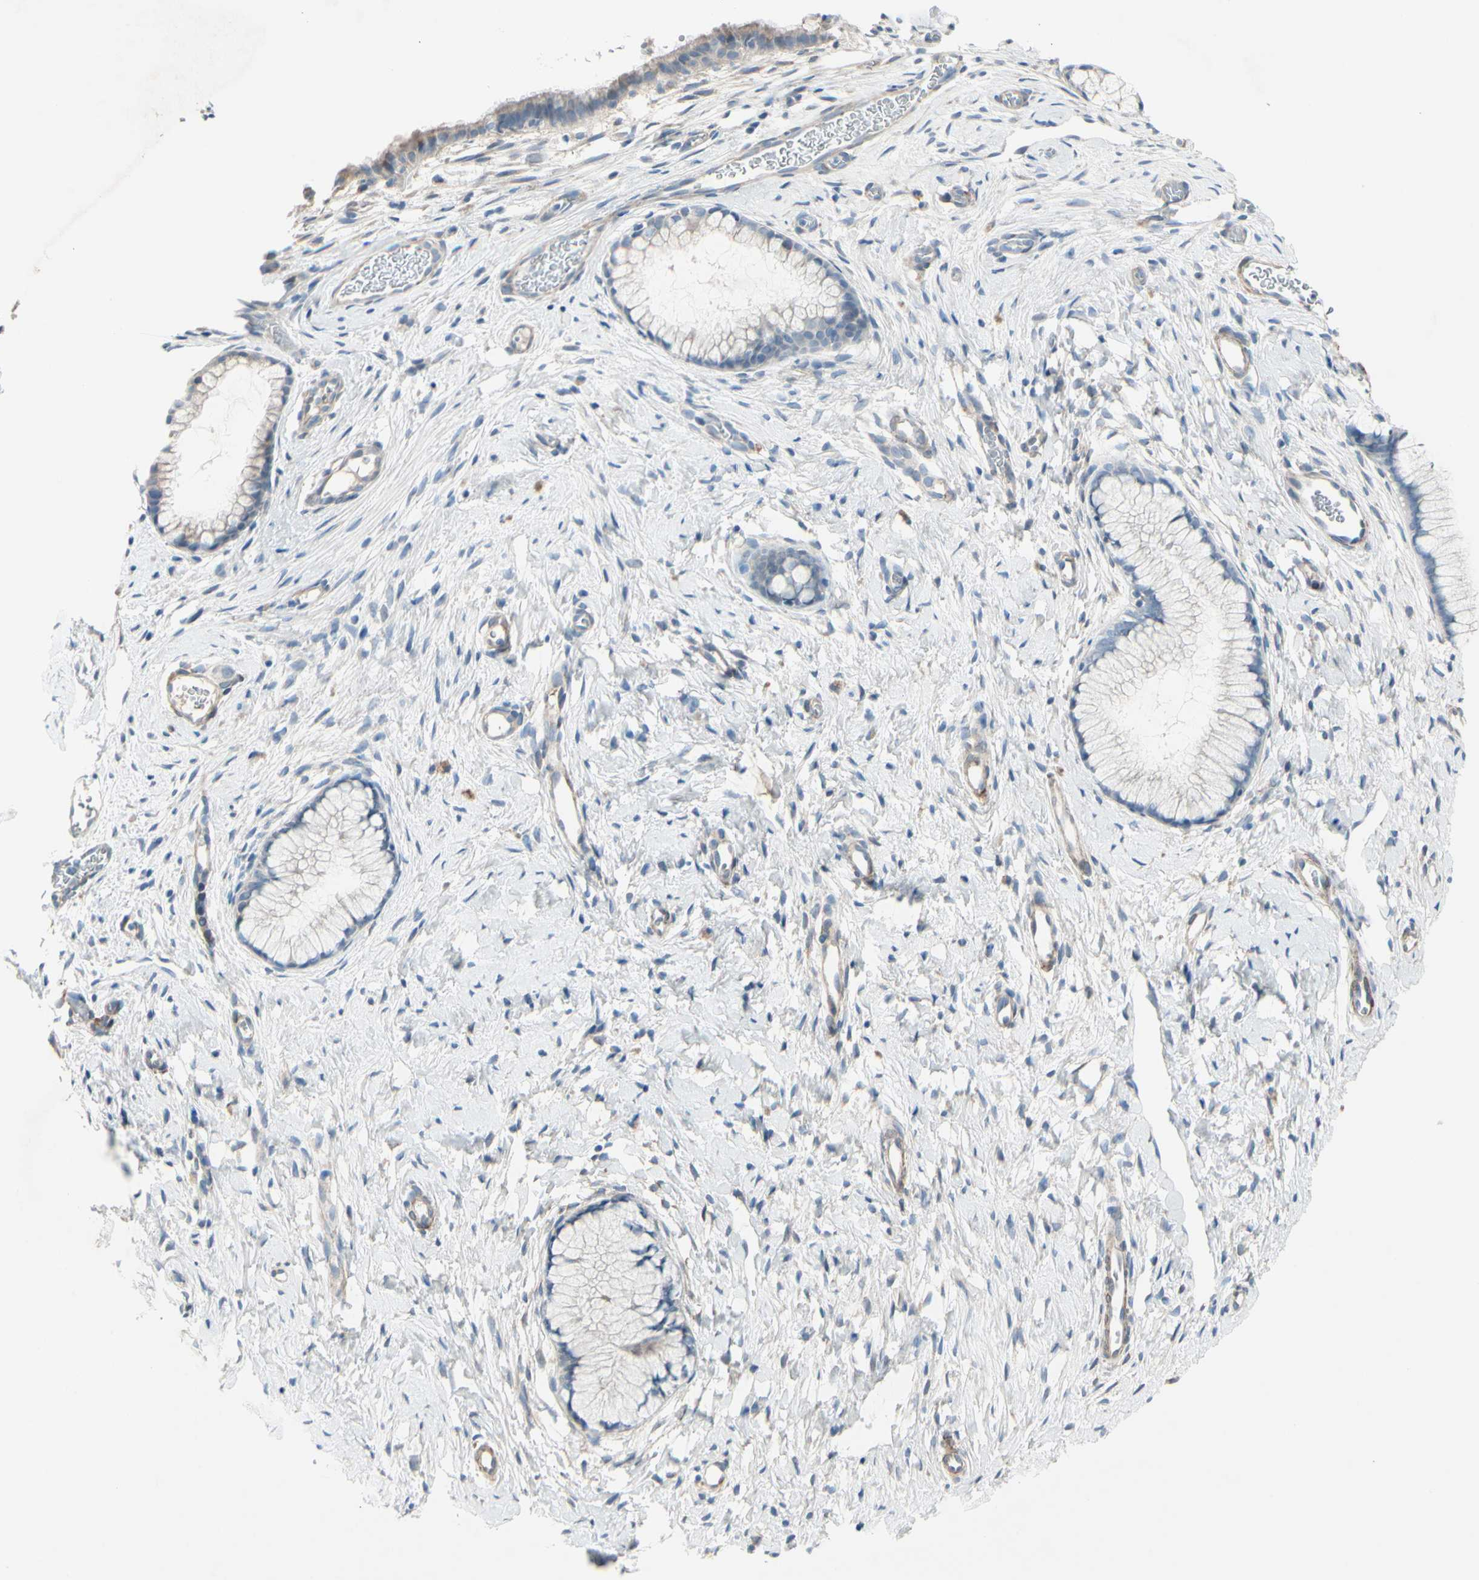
{"staining": {"intensity": "negative", "quantity": "none", "location": "none"}, "tissue": "cervix", "cell_type": "Glandular cells", "image_type": "normal", "snomed": [{"axis": "morphology", "description": "Normal tissue, NOS"}, {"axis": "topography", "description": "Cervix"}], "caption": "A photomicrograph of human cervix is negative for staining in glandular cells. (DAB (3,3'-diaminobenzidine) immunohistochemistry (IHC) visualized using brightfield microscopy, high magnification).", "gene": "MAP2", "patient": {"sex": "female", "age": 65}}